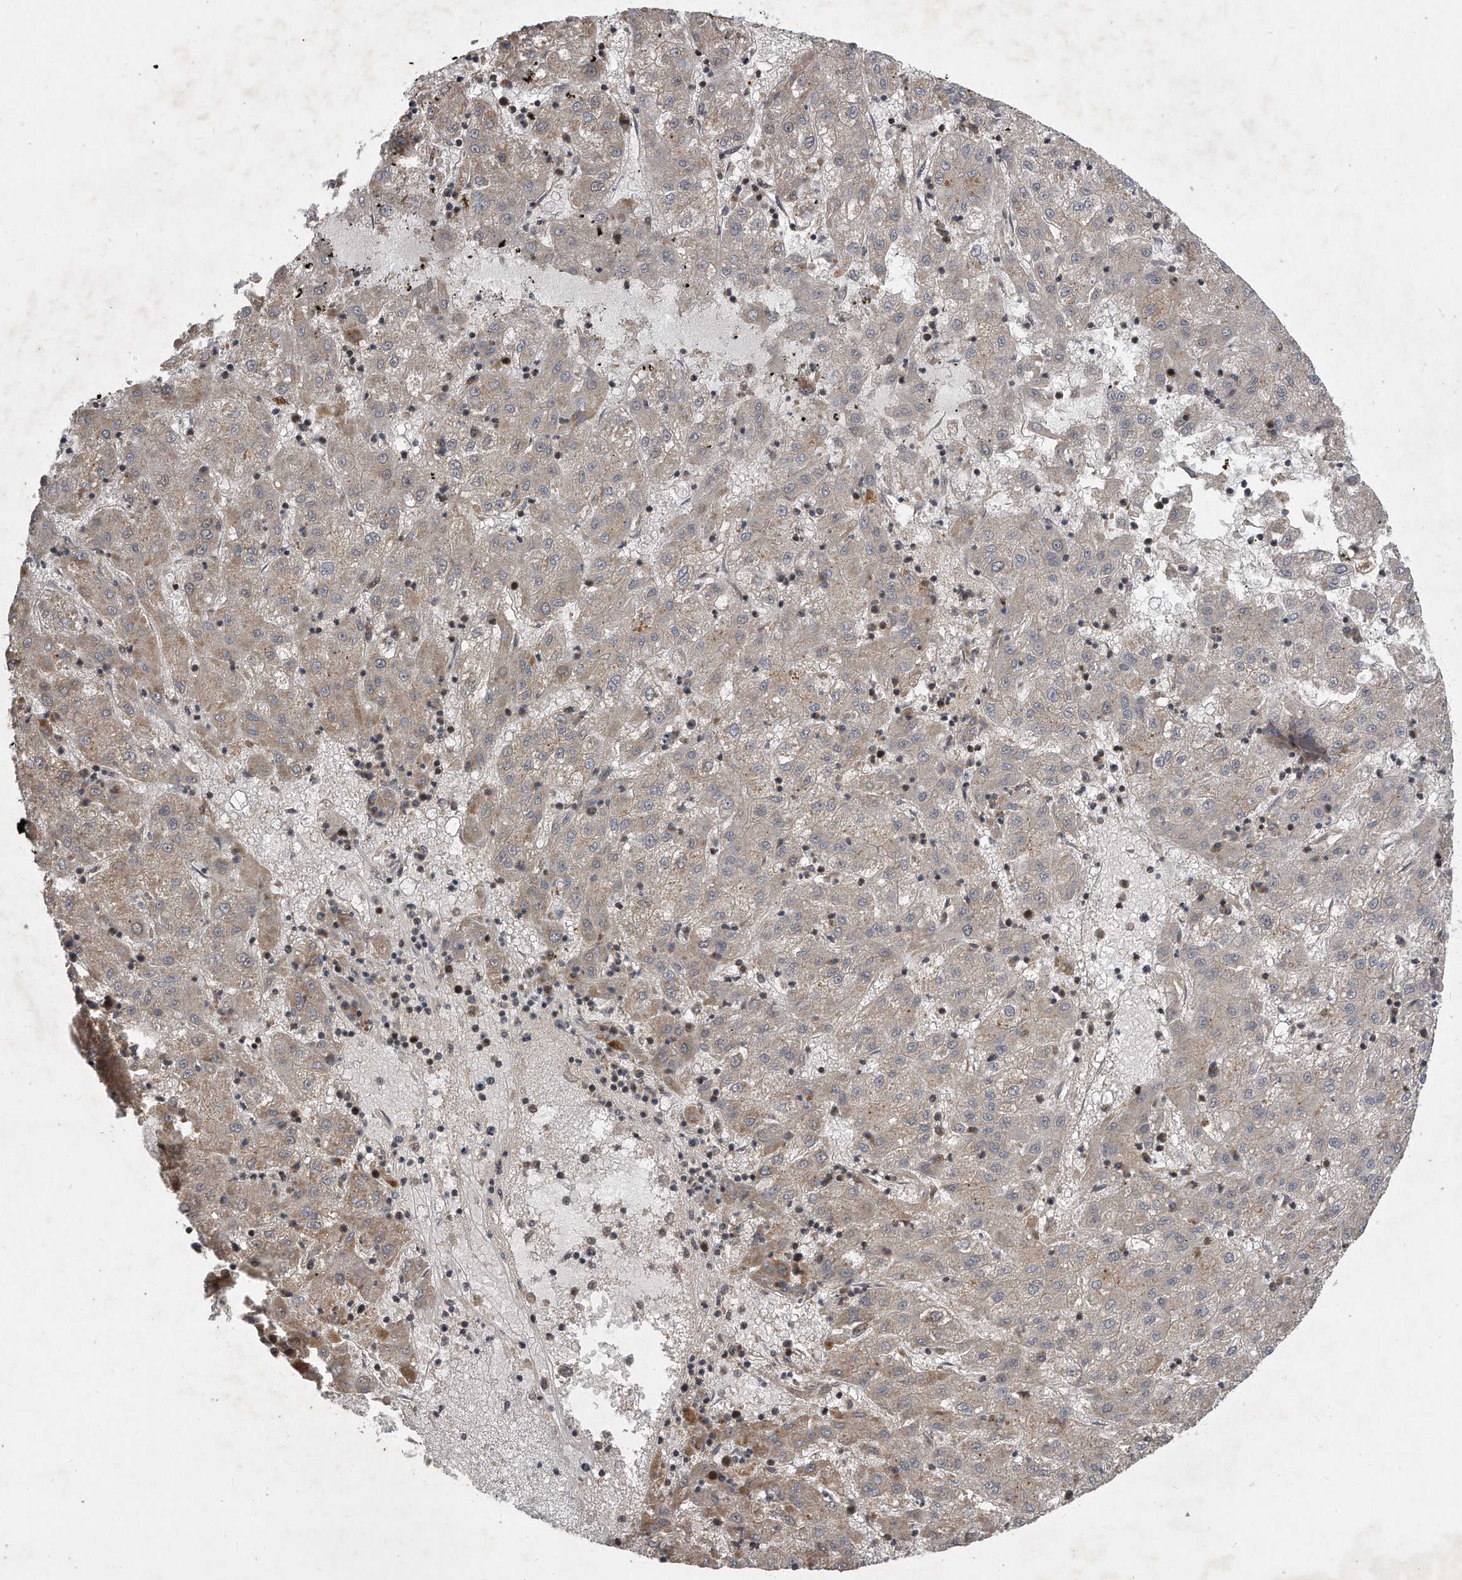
{"staining": {"intensity": "weak", "quantity": "<25%", "location": "cytoplasmic/membranous"}, "tissue": "liver cancer", "cell_type": "Tumor cells", "image_type": "cancer", "snomed": [{"axis": "morphology", "description": "Carcinoma, Hepatocellular, NOS"}, {"axis": "topography", "description": "Liver"}], "caption": "An immunohistochemistry (IHC) image of liver cancer (hepatocellular carcinoma) is shown. There is no staining in tumor cells of liver cancer (hepatocellular carcinoma).", "gene": "PGBD2", "patient": {"sex": "male", "age": 72}}